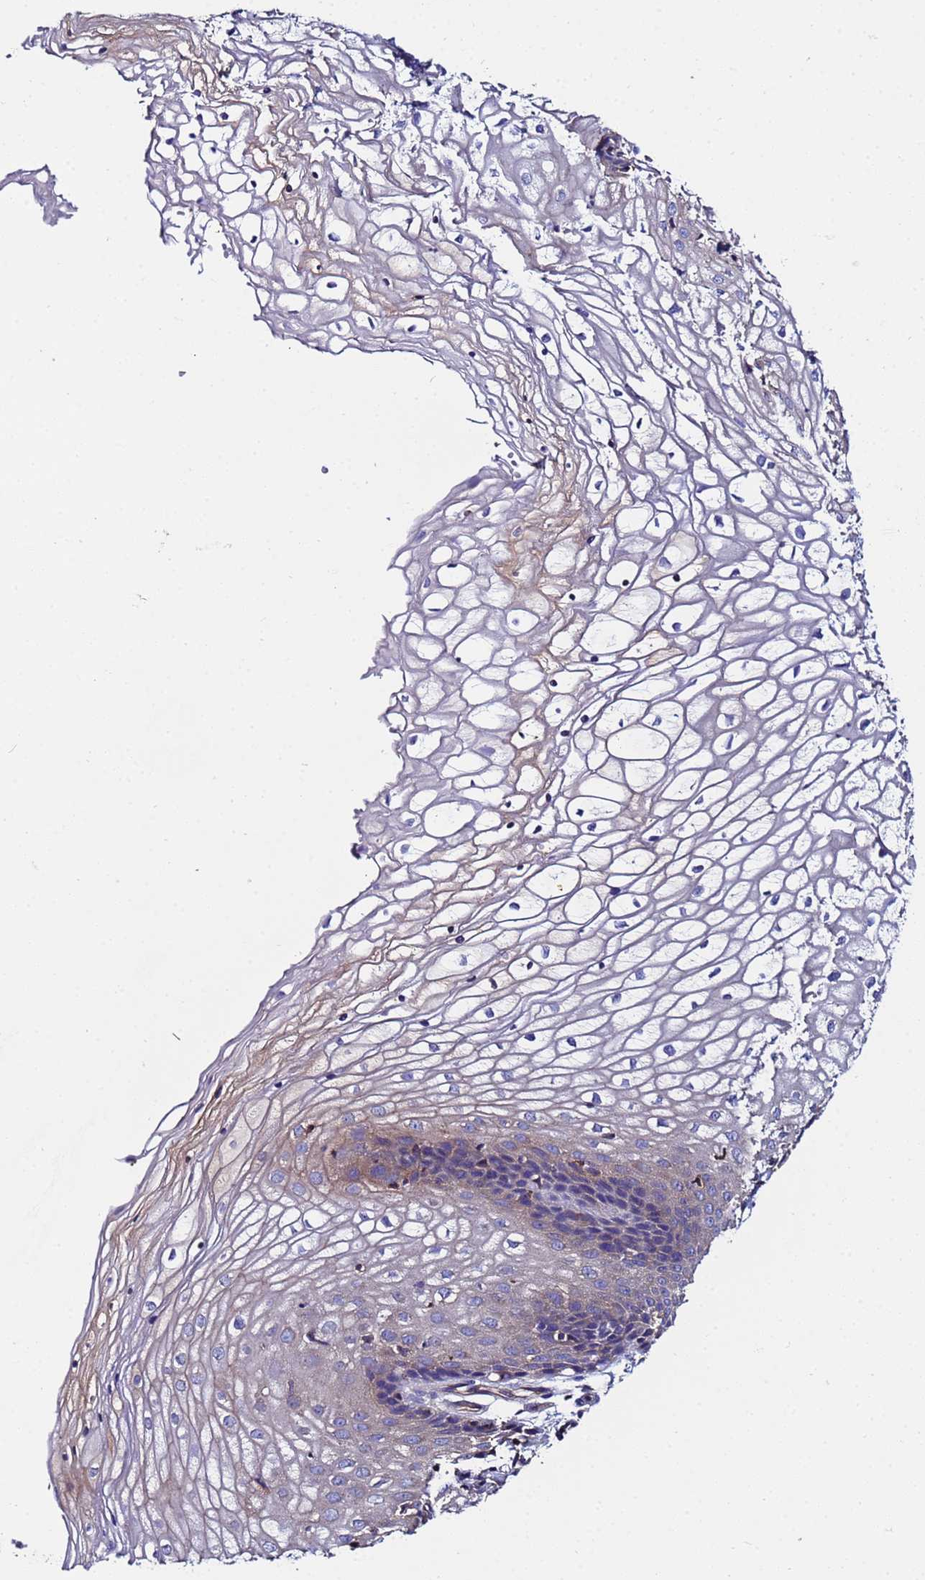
{"staining": {"intensity": "weak", "quantity": "25%-75%", "location": "cytoplasmic/membranous"}, "tissue": "vagina", "cell_type": "Squamous epithelial cells", "image_type": "normal", "snomed": [{"axis": "morphology", "description": "Normal tissue, NOS"}, {"axis": "topography", "description": "Vagina"}], "caption": "A high-resolution photomicrograph shows immunohistochemistry staining of normal vagina, which shows weak cytoplasmic/membranous staining in approximately 25%-75% of squamous epithelial cells.", "gene": "POTEE", "patient": {"sex": "female", "age": 34}}